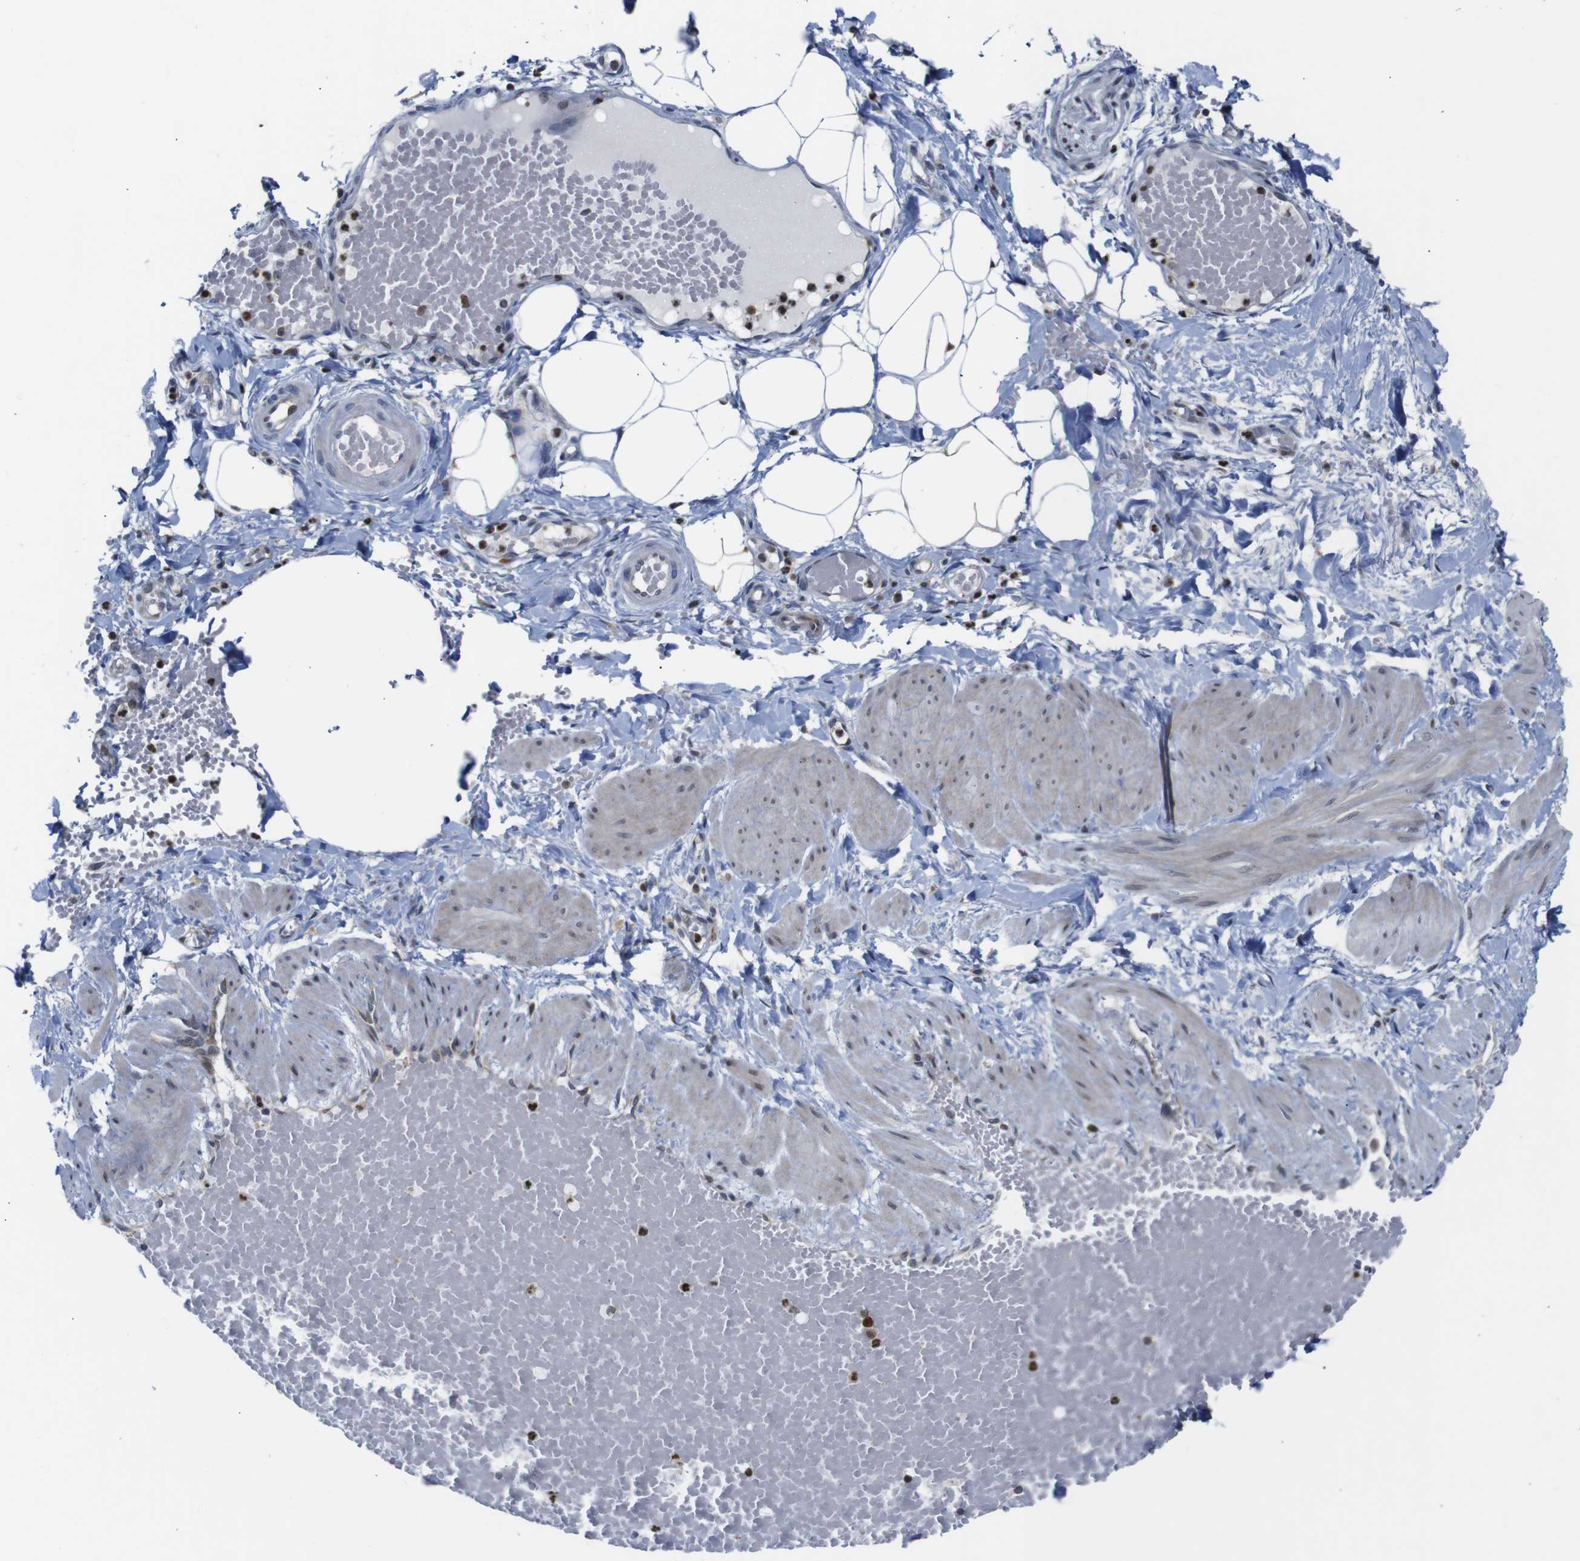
{"staining": {"intensity": "moderate", "quantity": ">75%", "location": "nuclear"}, "tissue": "adipose tissue", "cell_type": "Adipocytes", "image_type": "normal", "snomed": [{"axis": "morphology", "description": "Normal tissue, NOS"}, {"axis": "topography", "description": "Soft tissue"}, {"axis": "topography", "description": "Vascular tissue"}], "caption": "Protein staining of benign adipose tissue shows moderate nuclear staining in about >75% of adipocytes.", "gene": "PTPN1", "patient": {"sex": "female", "age": 35}}